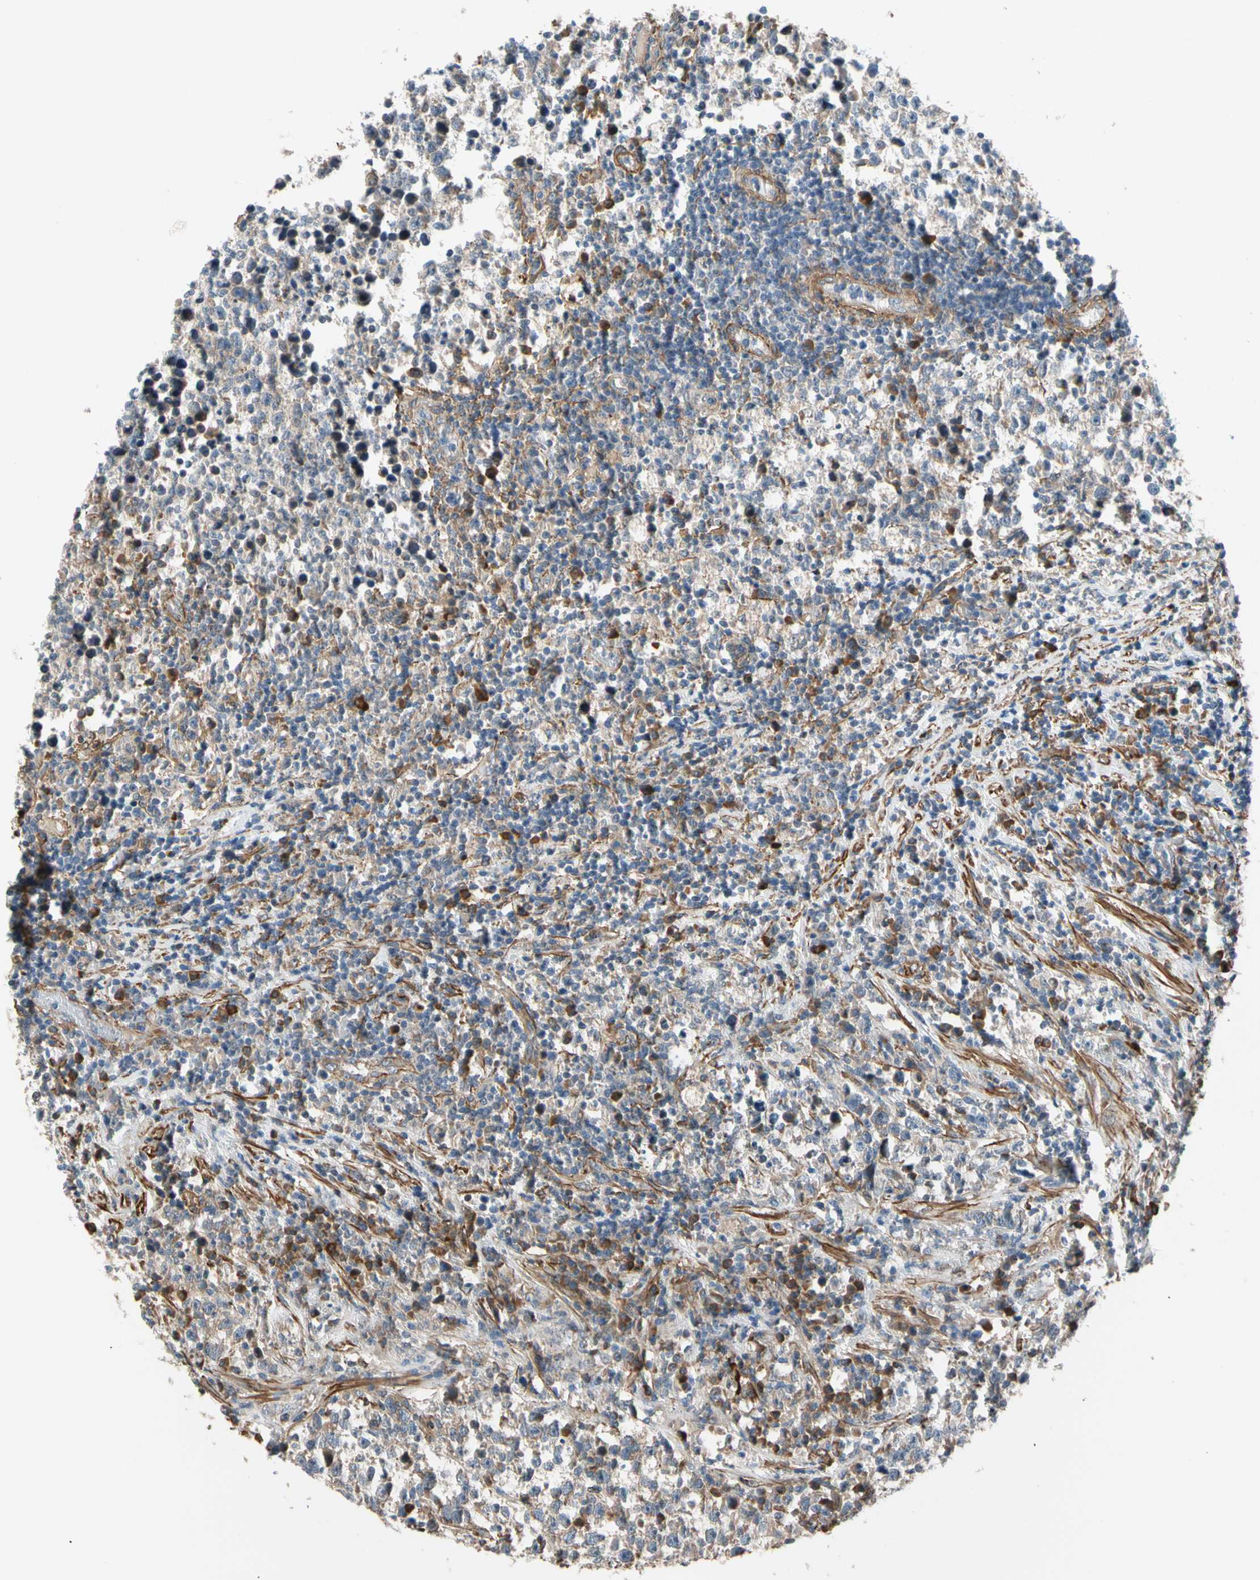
{"staining": {"intensity": "weak", "quantity": ">75%", "location": "cytoplasmic/membranous"}, "tissue": "testis cancer", "cell_type": "Tumor cells", "image_type": "cancer", "snomed": [{"axis": "morphology", "description": "Seminoma, NOS"}, {"axis": "topography", "description": "Testis"}], "caption": "This image displays immunohistochemistry staining of human testis cancer (seminoma), with low weak cytoplasmic/membranous positivity in approximately >75% of tumor cells.", "gene": "LIMK2", "patient": {"sex": "male", "age": 43}}